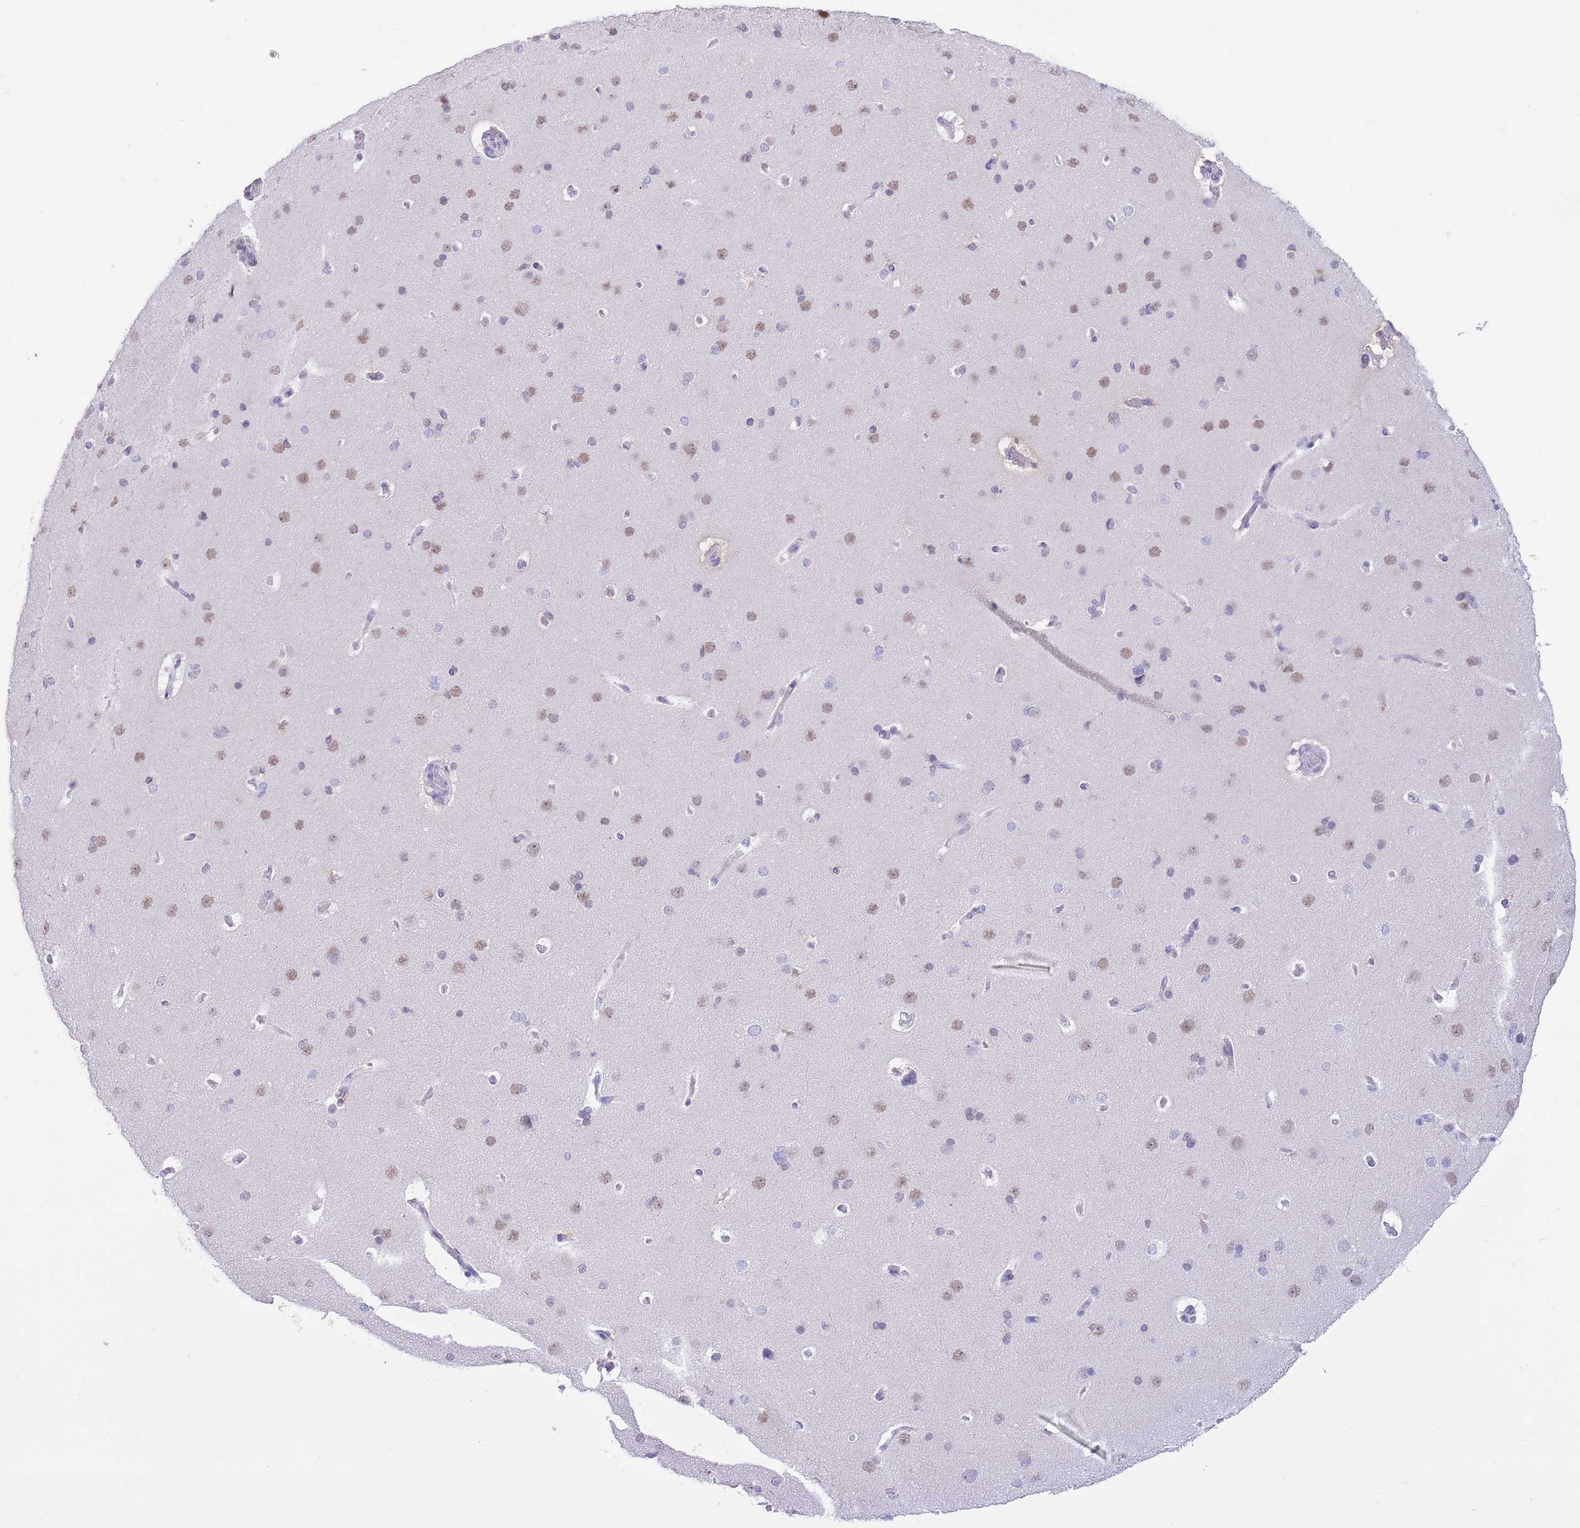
{"staining": {"intensity": "negative", "quantity": "none", "location": "none"}, "tissue": "cerebral cortex", "cell_type": "Endothelial cells", "image_type": "normal", "snomed": [{"axis": "morphology", "description": "Normal tissue, NOS"}, {"axis": "topography", "description": "Cerebral cortex"}], "caption": "Image shows no protein positivity in endothelial cells of benign cerebral cortex.", "gene": "PPP1R17", "patient": {"sex": "male", "age": 62}}